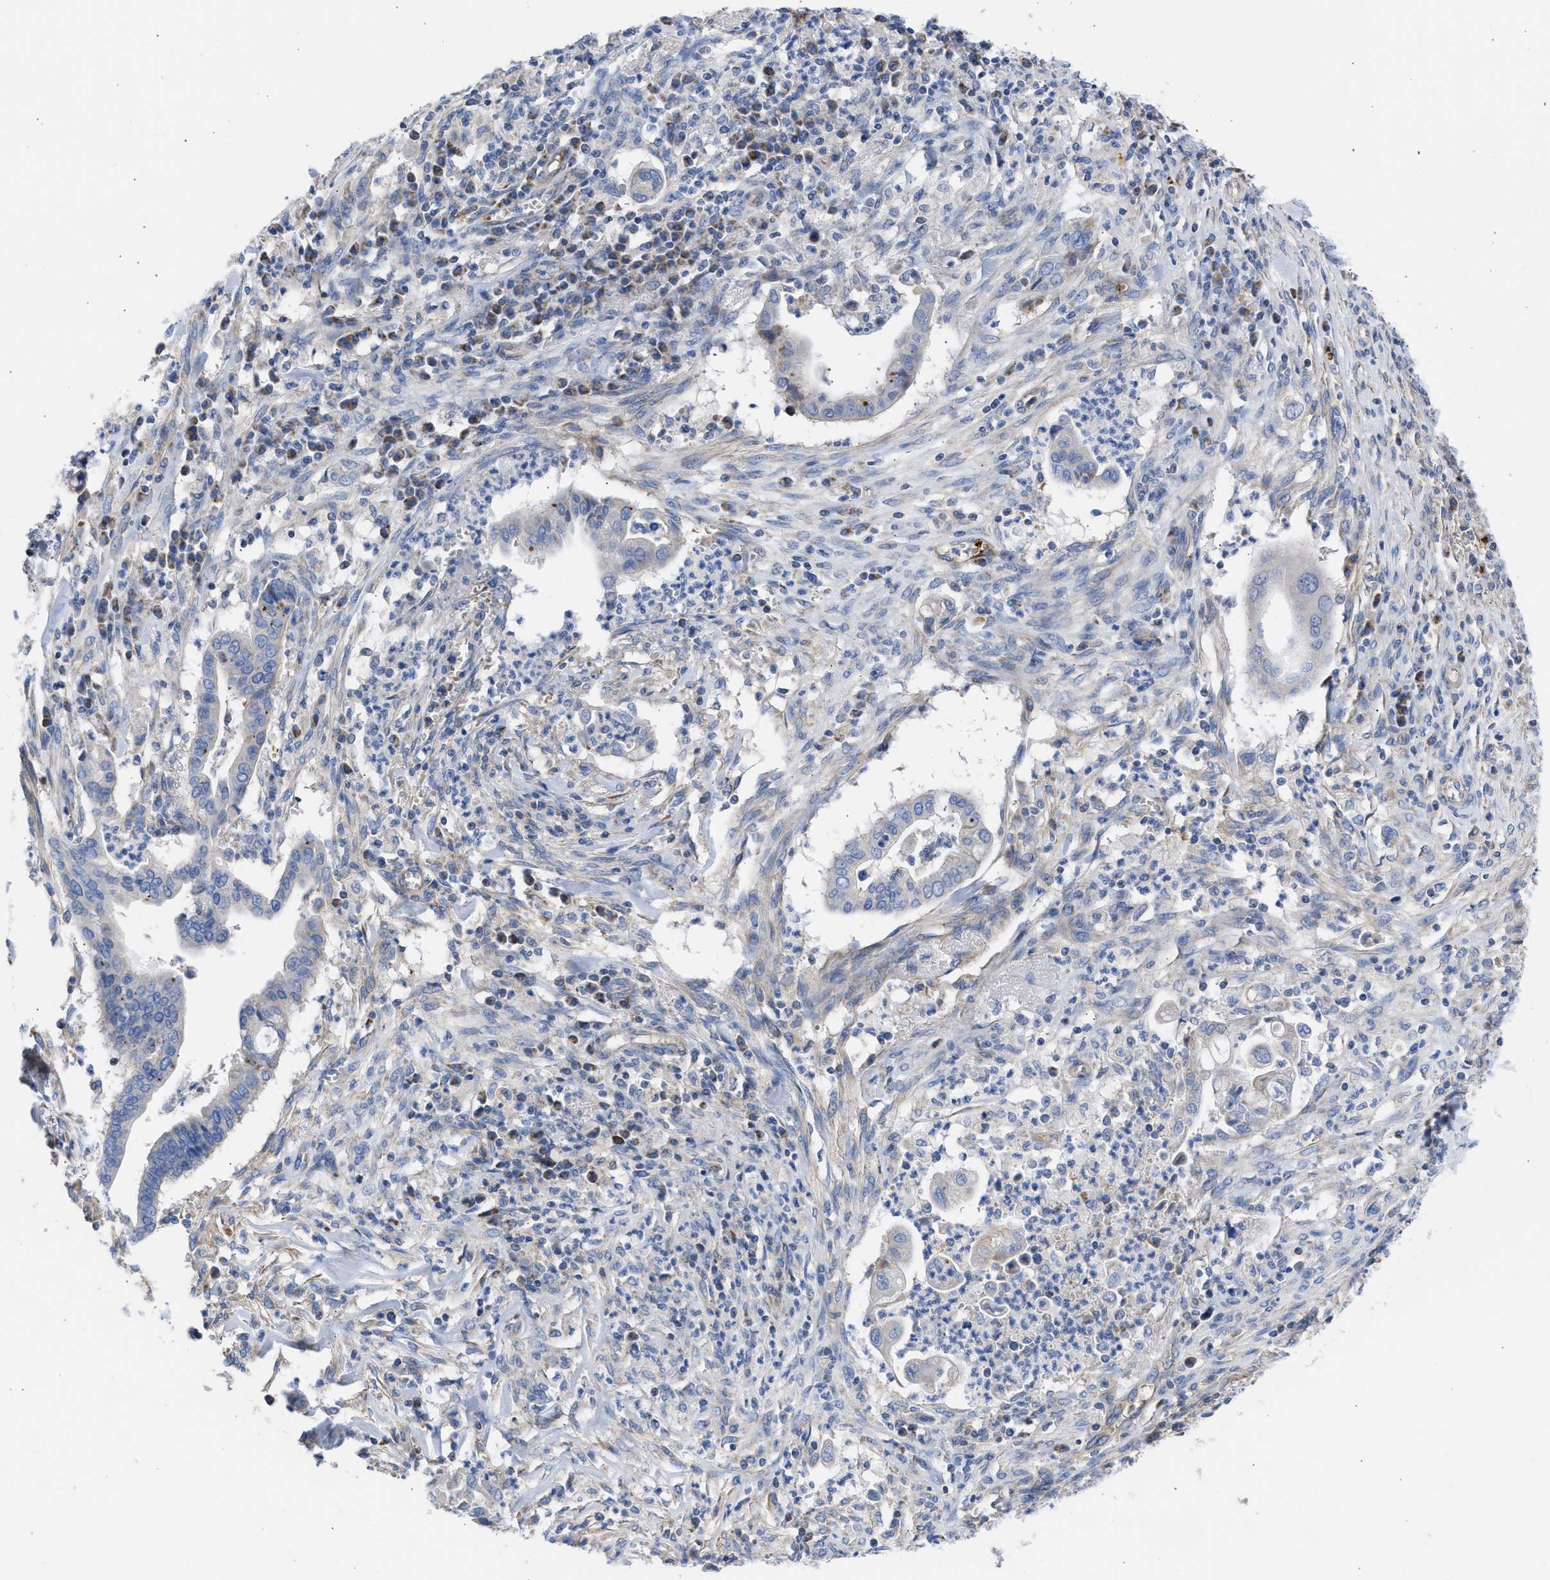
{"staining": {"intensity": "negative", "quantity": "none", "location": "none"}, "tissue": "cervical cancer", "cell_type": "Tumor cells", "image_type": "cancer", "snomed": [{"axis": "morphology", "description": "Adenocarcinoma, NOS"}, {"axis": "topography", "description": "Cervix"}], "caption": "IHC of human cervical cancer exhibits no positivity in tumor cells. (IHC, brightfield microscopy, high magnification).", "gene": "BTG3", "patient": {"sex": "female", "age": 44}}